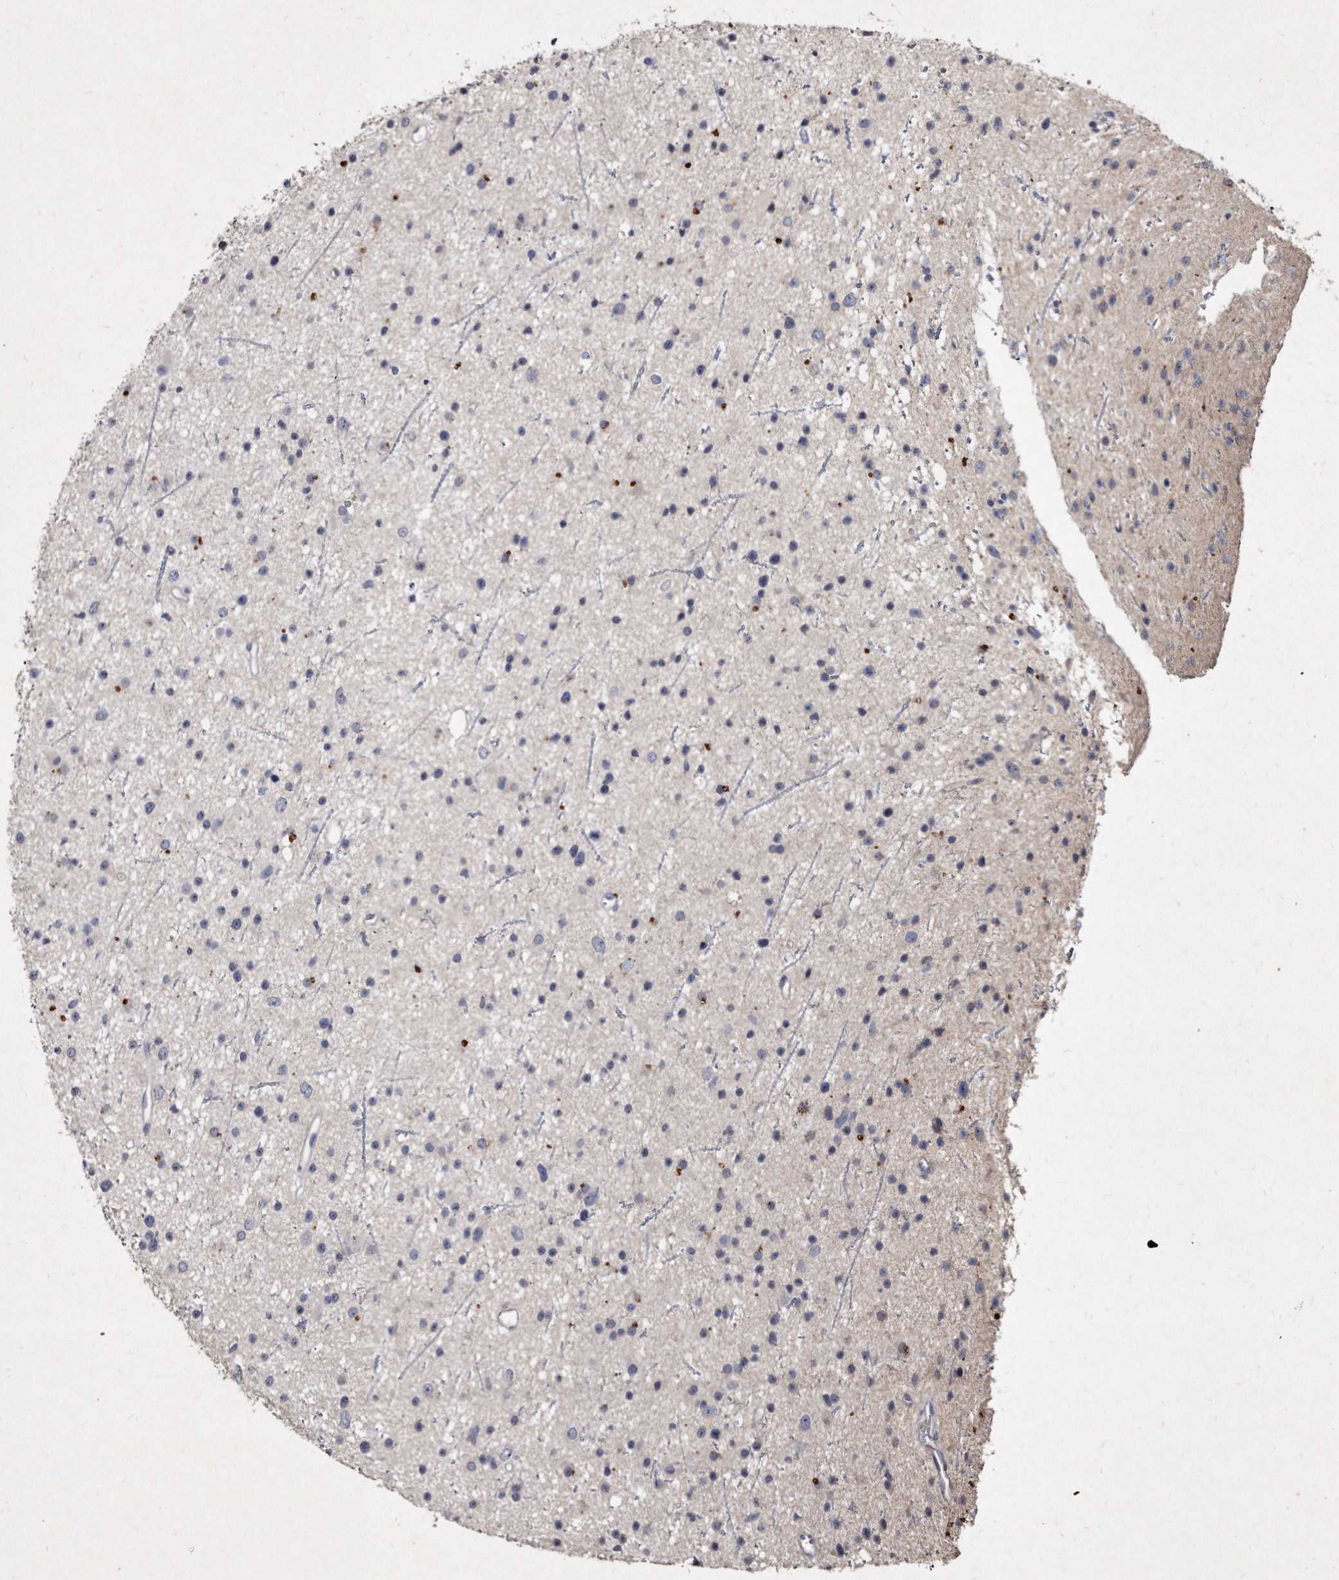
{"staining": {"intensity": "negative", "quantity": "none", "location": "none"}, "tissue": "glioma", "cell_type": "Tumor cells", "image_type": "cancer", "snomed": [{"axis": "morphology", "description": "Glioma, malignant, Low grade"}, {"axis": "topography", "description": "Cerebral cortex"}], "caption": "High power microscopy photomicrograph of an immunohistochemistry micrograph of malignant low-grade glioma, revealing no significant staining in tumor cells.", "gene": "KLHDC3", "patient": {"sex": "female", "age": 39}}